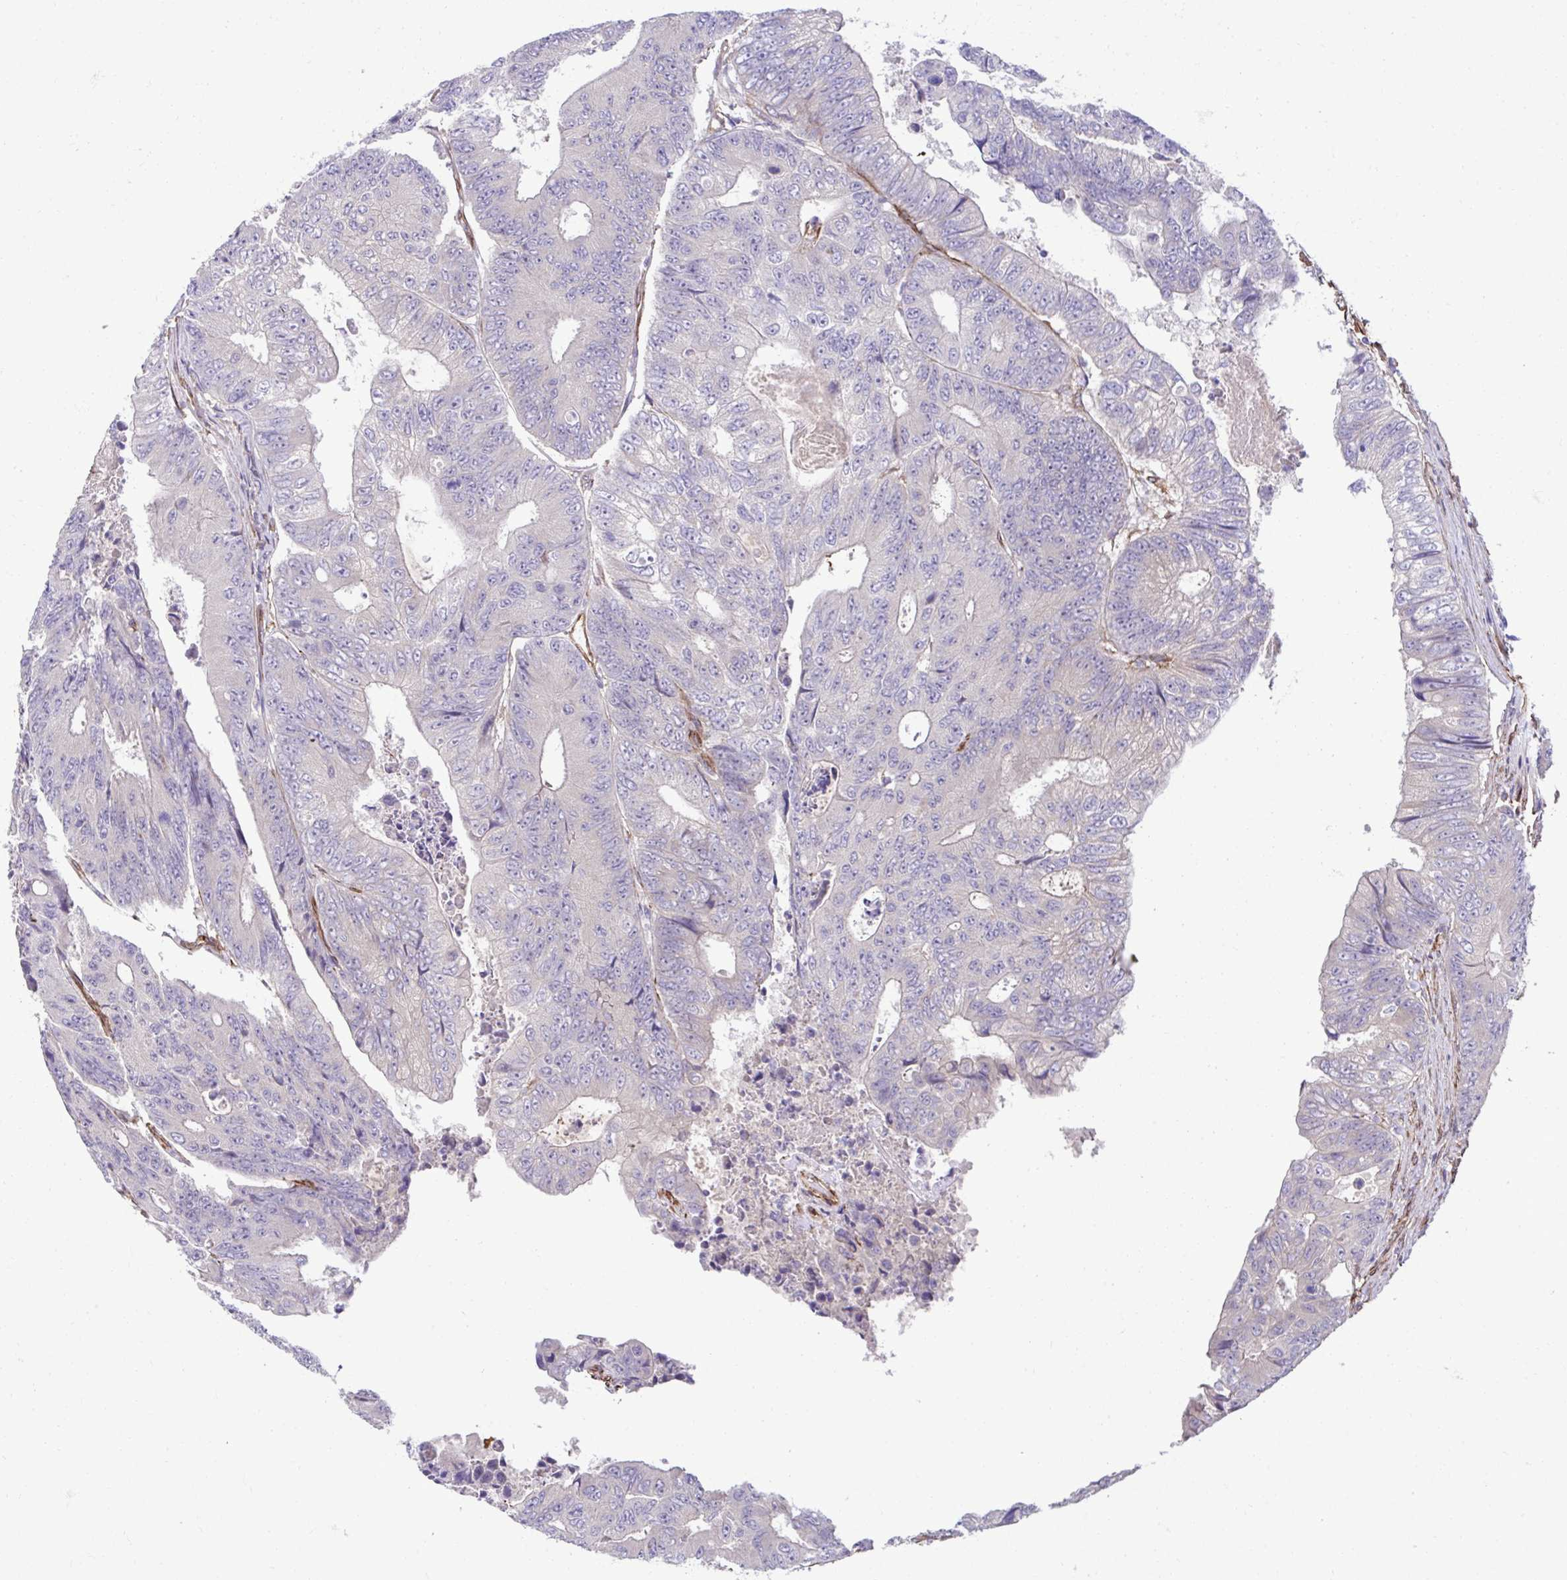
{"staining": {"intensity": "negative", "quantity": "none", "location": "none"}, "tissue": "colorectal cancer", "cell_type": "Tumor cells", "image_type": "cancer", "snomed": [{"axis": "morphology", "description": "Adenocarcinoma, NOS"}, {"axis": "topography", "description": "Colon"}], "caption": "The immunohistochemistry image has no significant positivity in tumor cells of colorectal cancer (adenocarcinoma) tissue. (DAB immunohistochemistry (IHC) with hematoxylin counter stain).", "gene": "TRIM52", "patient": {"sex": "female", "age": 48}}